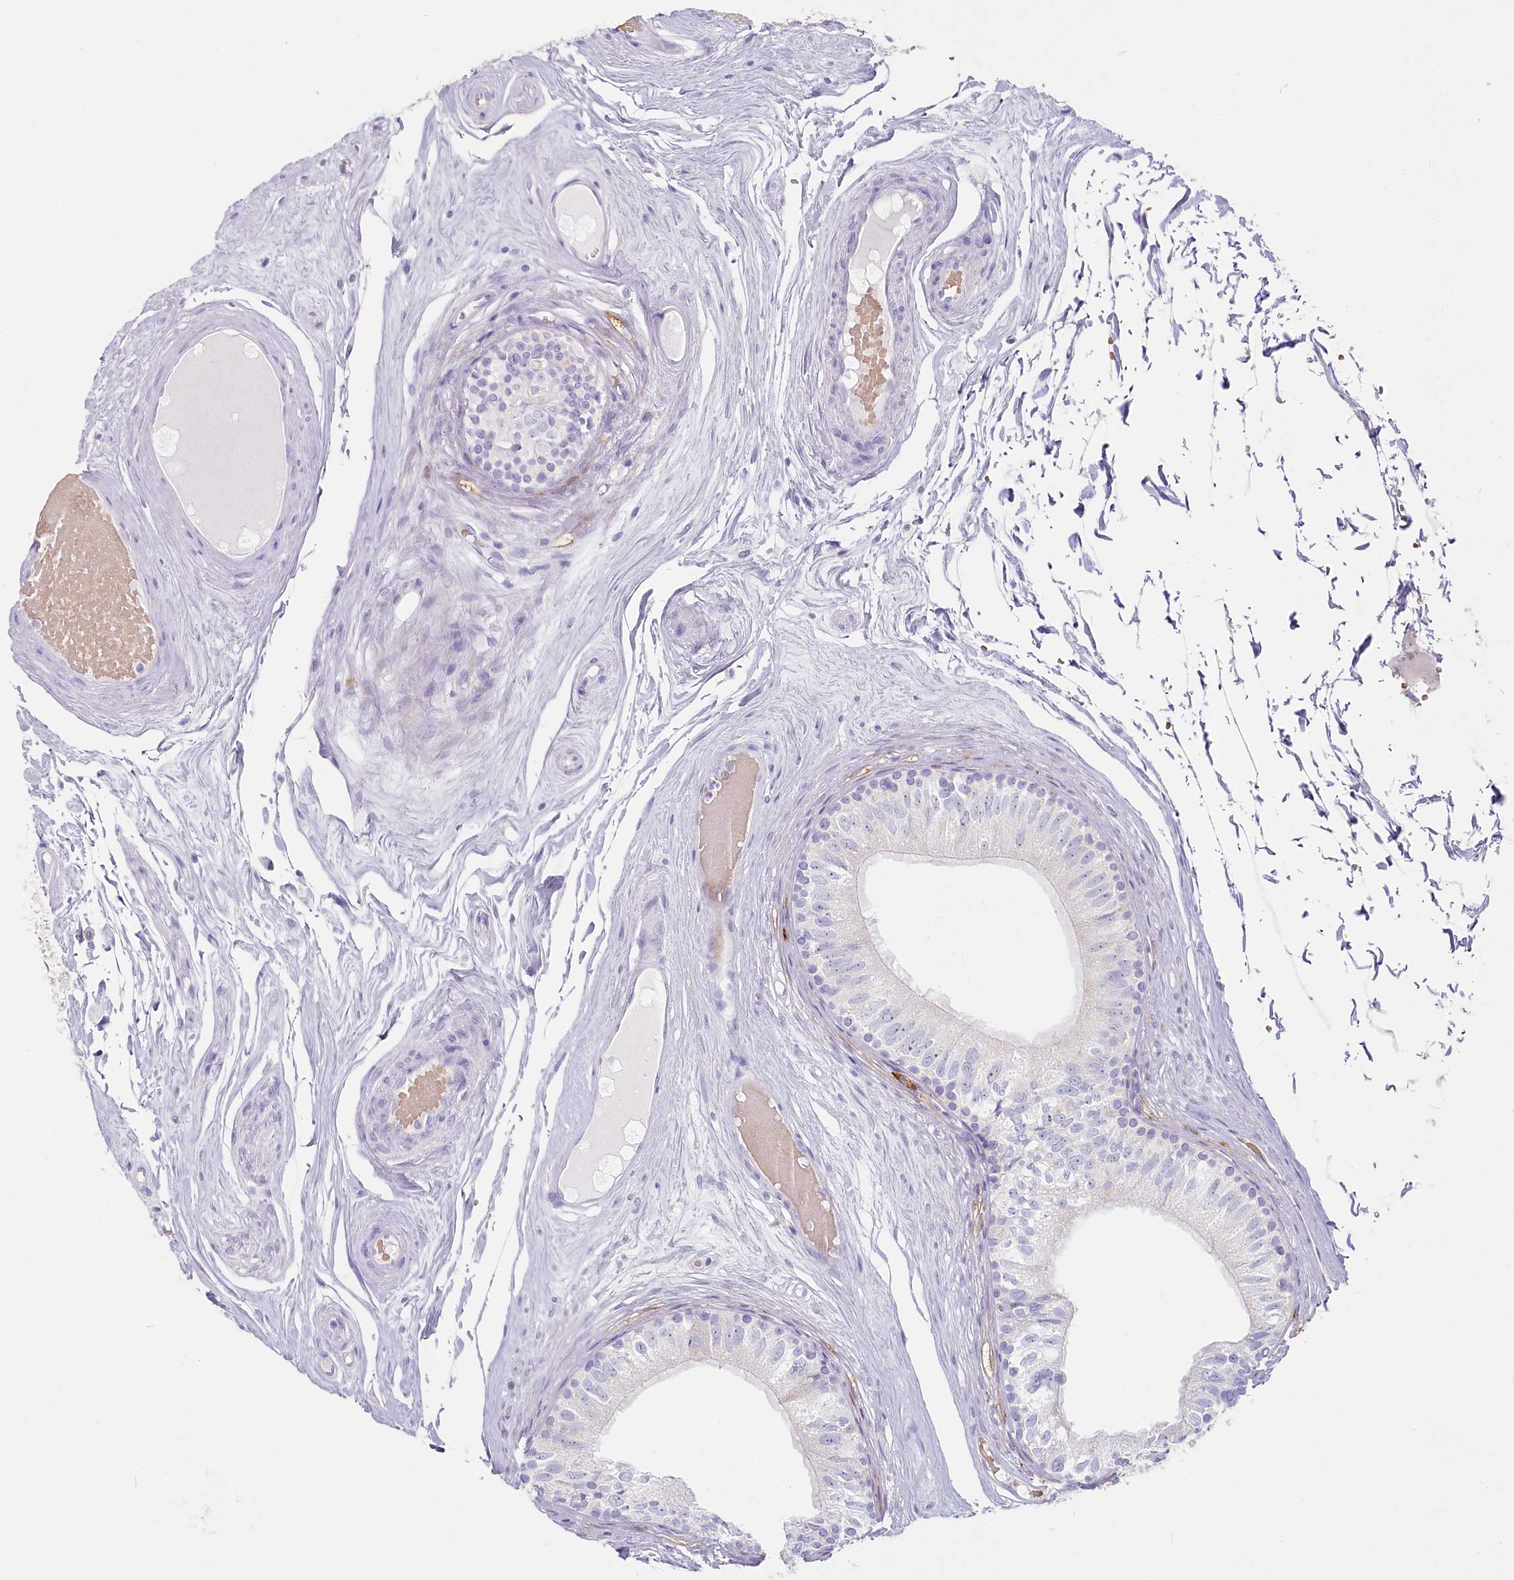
{"staining": {"intensity": "weak", "quantity": "<25%", "location": "cytoplasmic/membranous"}, "tissue": "epididymis", "cell_type": "Glandular cells", "image_type": "normal", "snomed": [{"axis": "morphology", "description": "Normal tissue, NOS"}, {"axis": "topography", "description": "Epididymis"}], "caption": "High magnification brightfield microscopy of benign epididymis stained with DAB (brown) and counterstained with hematoxylin (blue): glandular cells show no significant staining.", "gene": "IFIT5", "patient": {"sex": "male", "age": 79}}